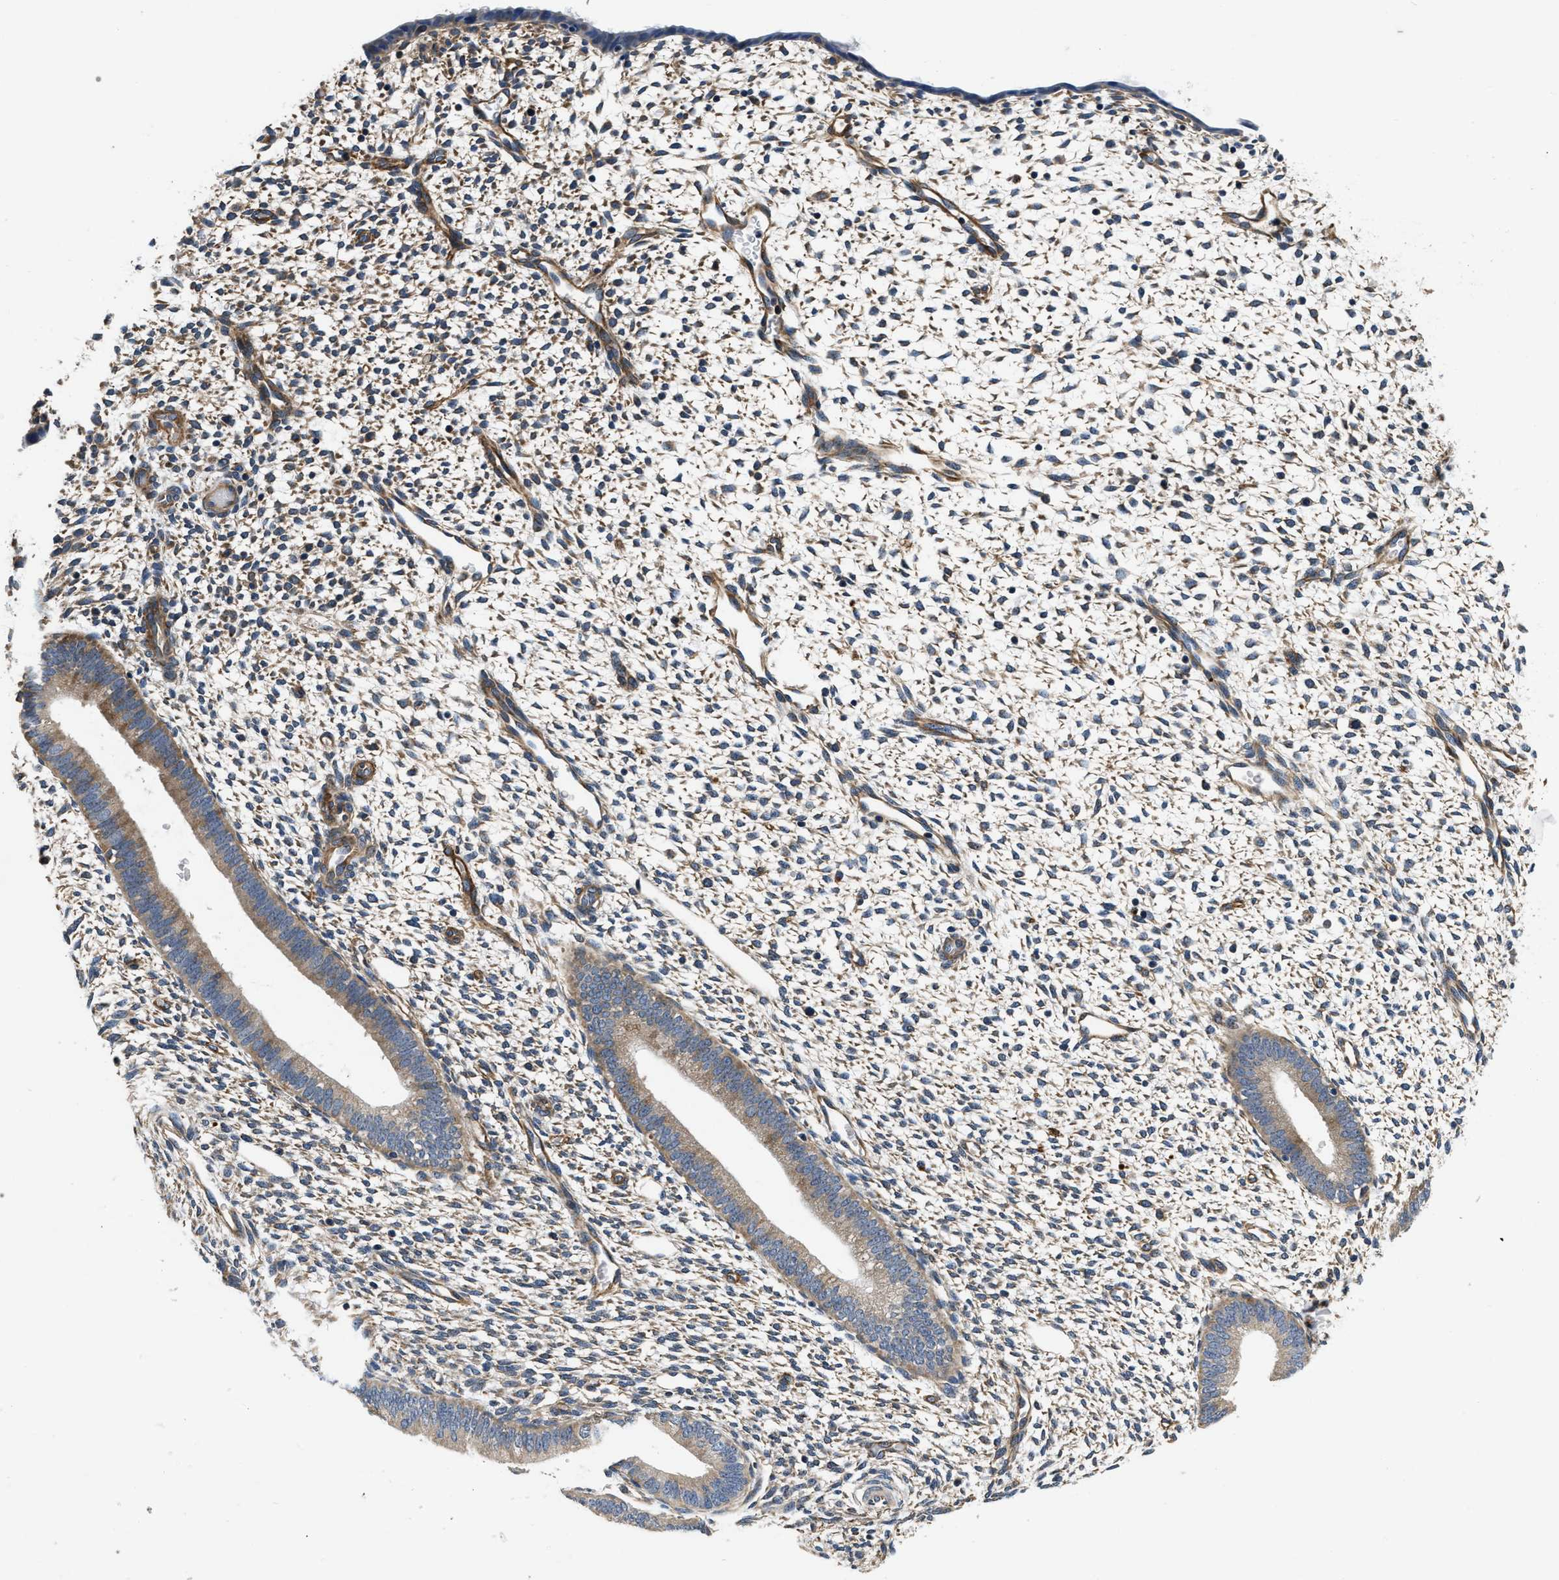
{"staining": {"intensity": "moderate", "quantity": "25%-75%", "location": "cytoplasmic/membranous"}, "tissue": "endometrium", "cell_type": "Cells in endometrial stroma", "image_type": "normal", "snomed": [{"axis": "morphology", "description": "Normal tissue, NOS"}, {"axis": "topography", "description": "Endometrium"}], "caption": "Immunohistochemical staining of normal endometrium demonstrates medium levels of moderate cytoplasmic/membranous expression in about 25%-75% of cells in endometrial stroma. The protein is stained brown, and the nuclei are stained in blue (DAB (3,3'-diaminobenzidine) IHC with brightfield microscopy, high magnification).", "gene": "NME6", "patient": {"sex": "female", "age": 46}}